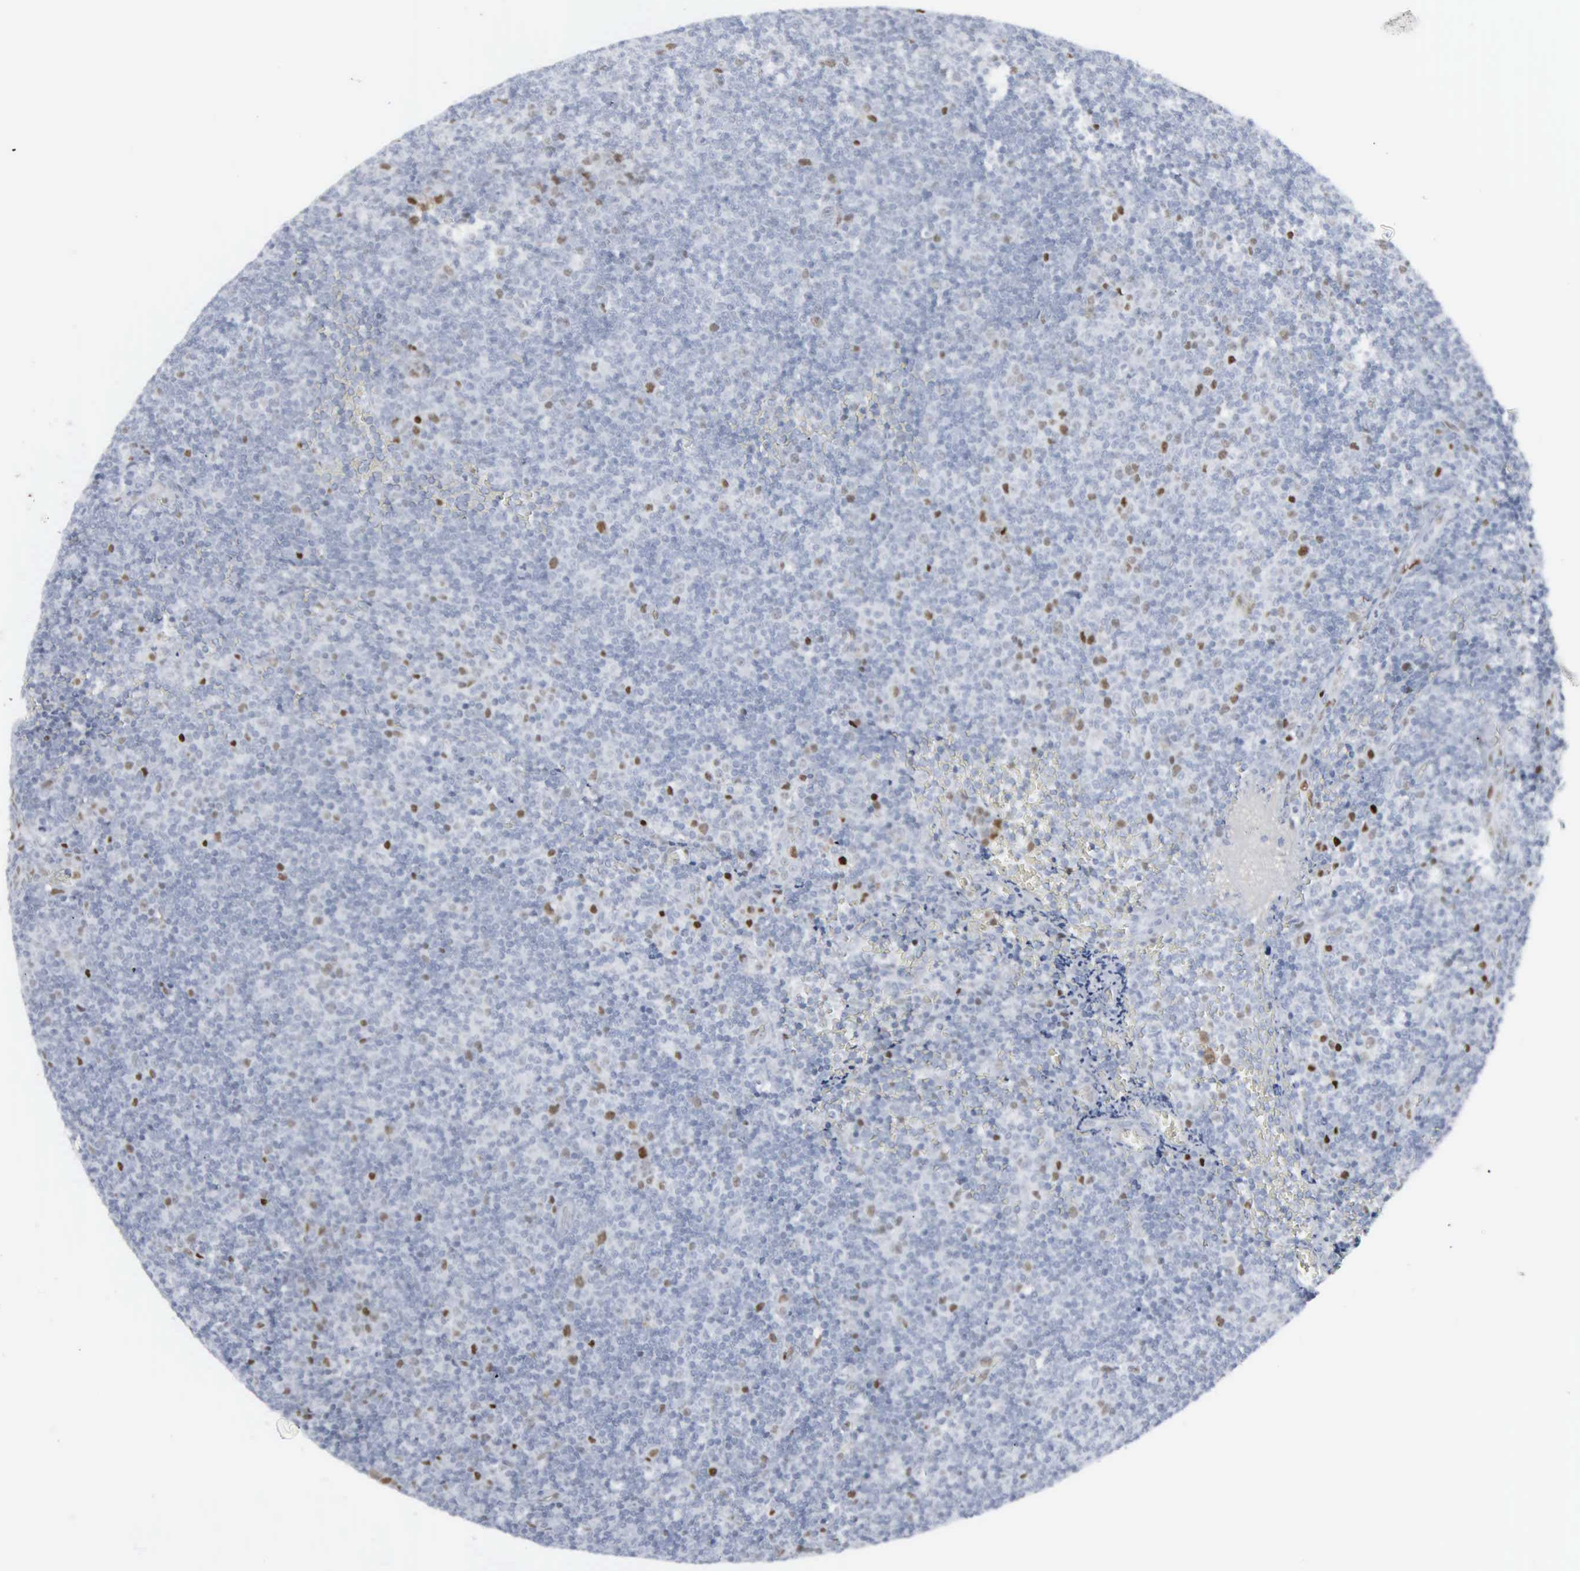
{"staining": {"intensity": "negative", "quantity": "none", "location": "none"}, "tissue": "lymphoma", "cell_type": "Tumor cells", "image_type": "cancer", "snomed": [{"axis": "morphology", "description": "Malignant lymphoma, non-Hodgkin's type, Low grade"}, {"axis": "topography", "description": "Lymph node"}], "caption": "High power microscopy image of an immunohistochemistry (IHC) image of lymphoma, revealing no significant positivity in tumor cells. (IHC, brightfield microscopy, high magnification).", "gene": "CCND3", "patient": {"sex": "male", "age": 49}}